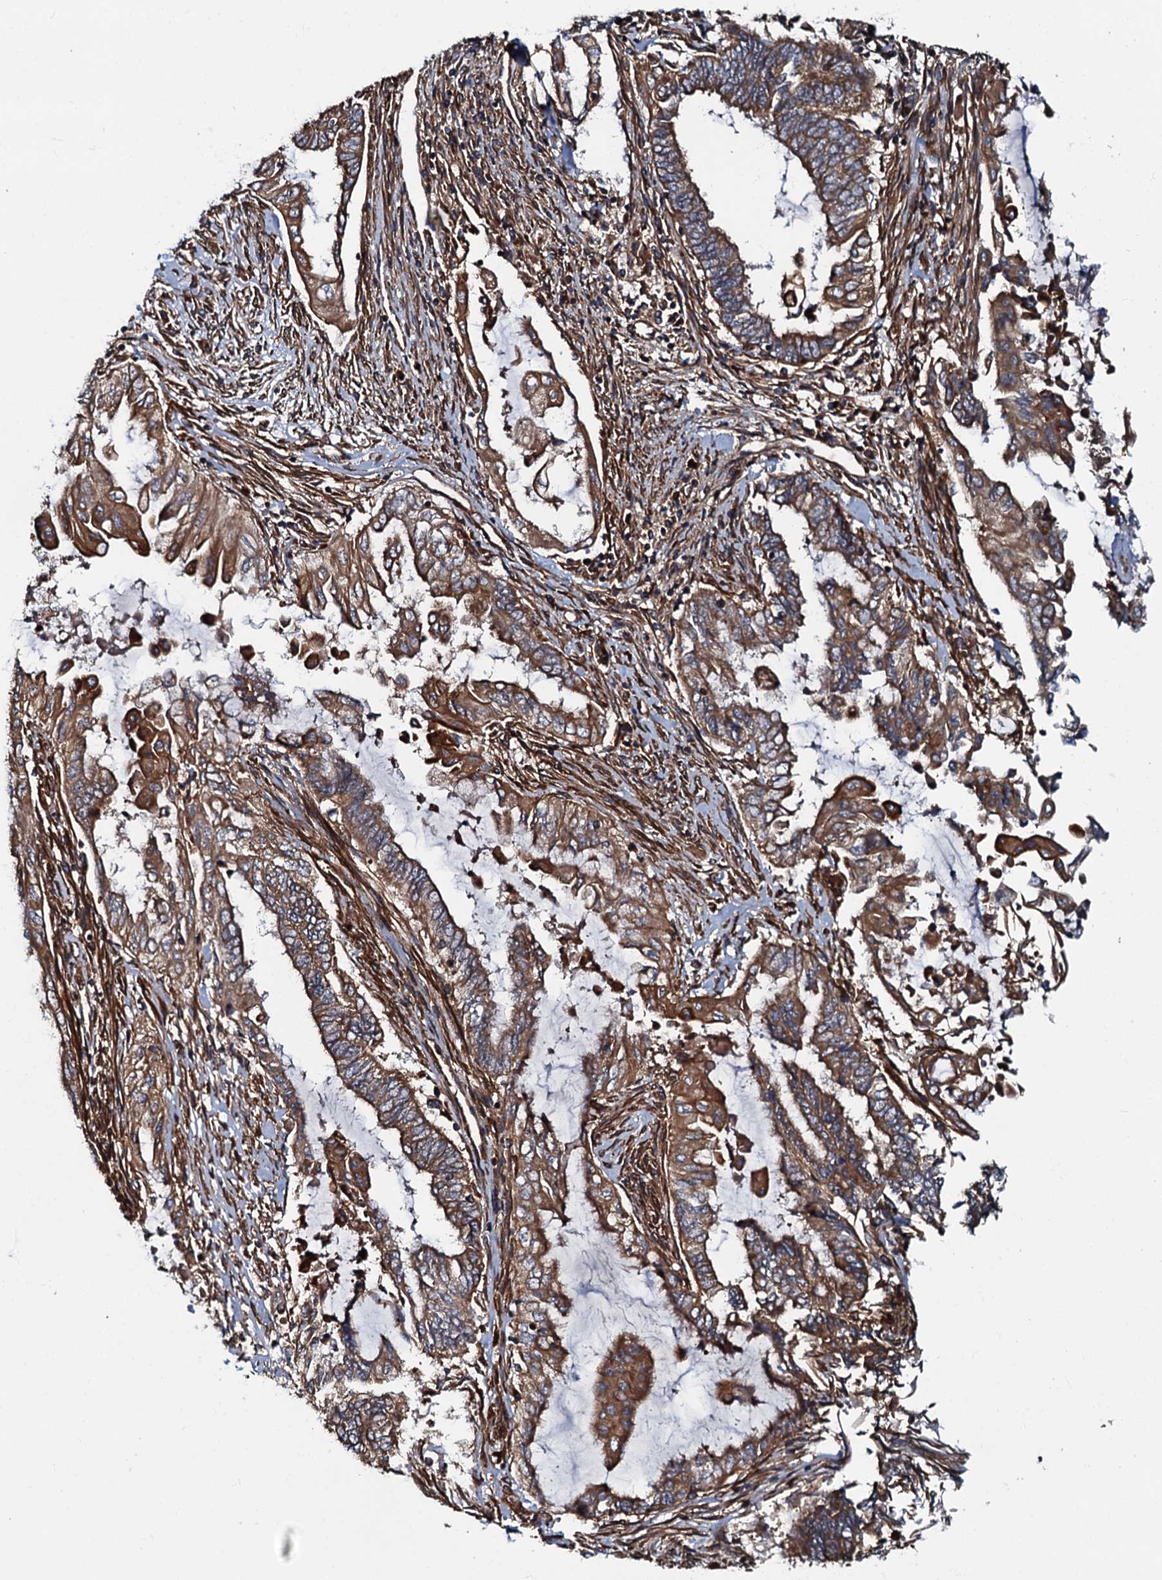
{"staining": {"intensity": "moderate", "quantity": ">75%", "location": "cytoplasmic/membranous"}, "tissue": "endometrial cancer", "cell_type": "Tumor cells", "image_type": "cancer", "snomed": [{"axis": "morphology", "description": "Adenocarcinoma, NOS"}, {"axis": "topography", "description": "Uterus"}, {"axis": "topography", "description": "Endometrium"}], "caption": "About >75% of tumor cells in endometrial cancer show moderate cytoplasmic/membranous protein staining as visualized by brown immunohistochemical staining.", "gene": "BLOC1S6", "patient": {"sex": "female", "age": 70}}